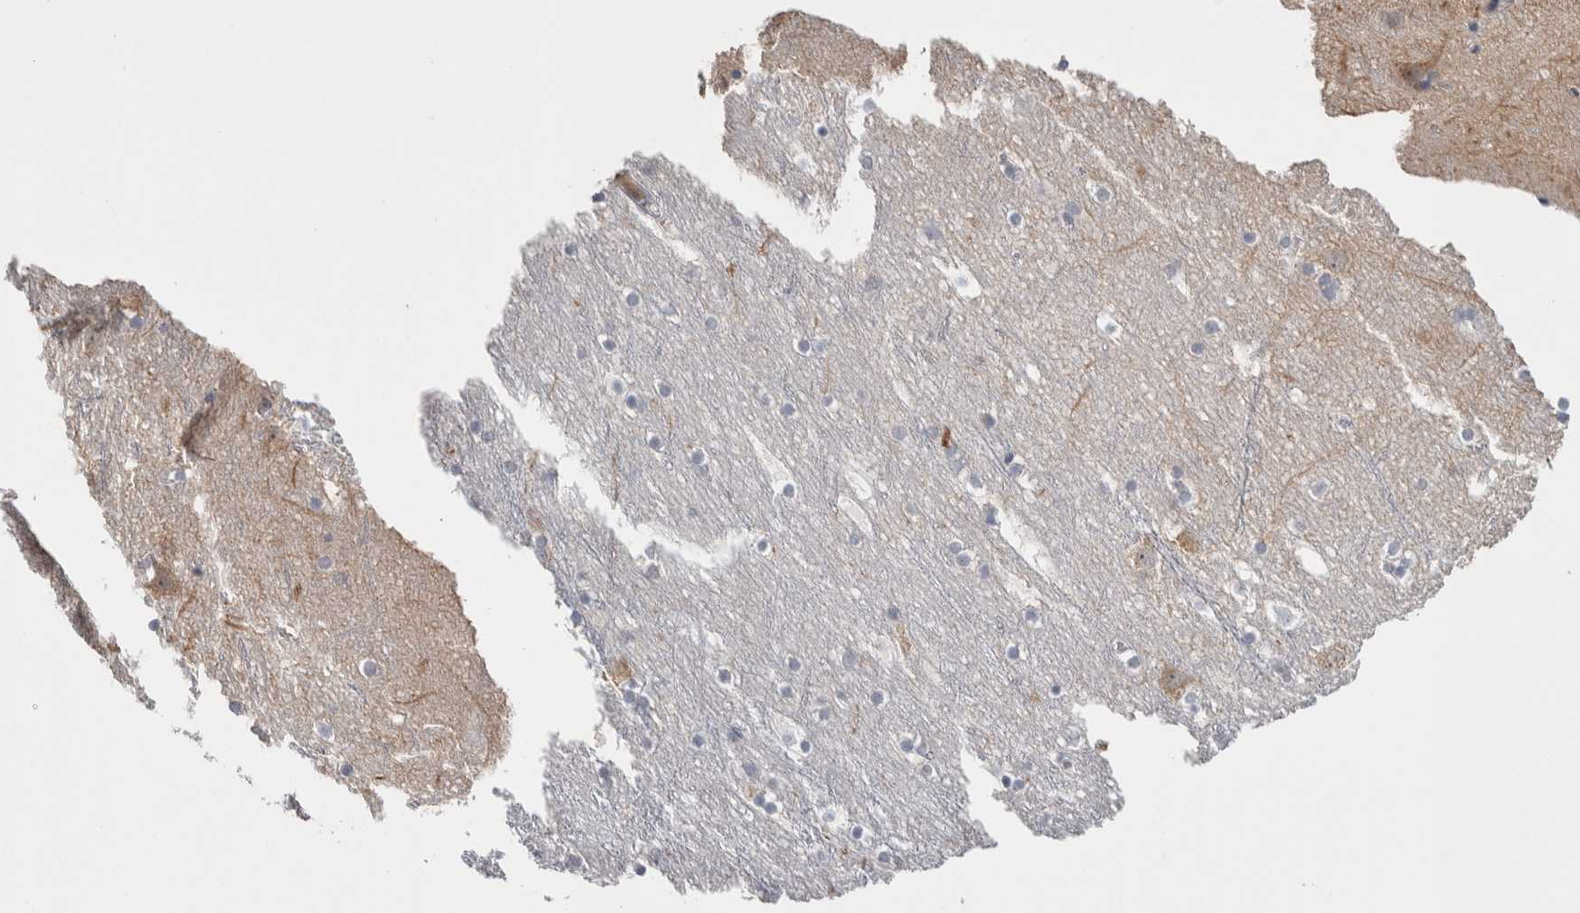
{"staining": {"intensity": "negative", "quantity": "none", "location": "none"}, "tissue": "cerebral cortex", "cell_type": "Endothelial cells", "image_type": "normal", "snomed": [{"axis": "morphology", "description": "Normal tissue, NOS"}, {"axis": "topography", "description": "Cerebral cortex"}], "caption": "An IHC micrograph of normal cerebral cortex is shown. There is no staining in endothelial cells of cerebral cortex.", "gene": "ASPN", "patient": {"sex": "male", "age": 45}}